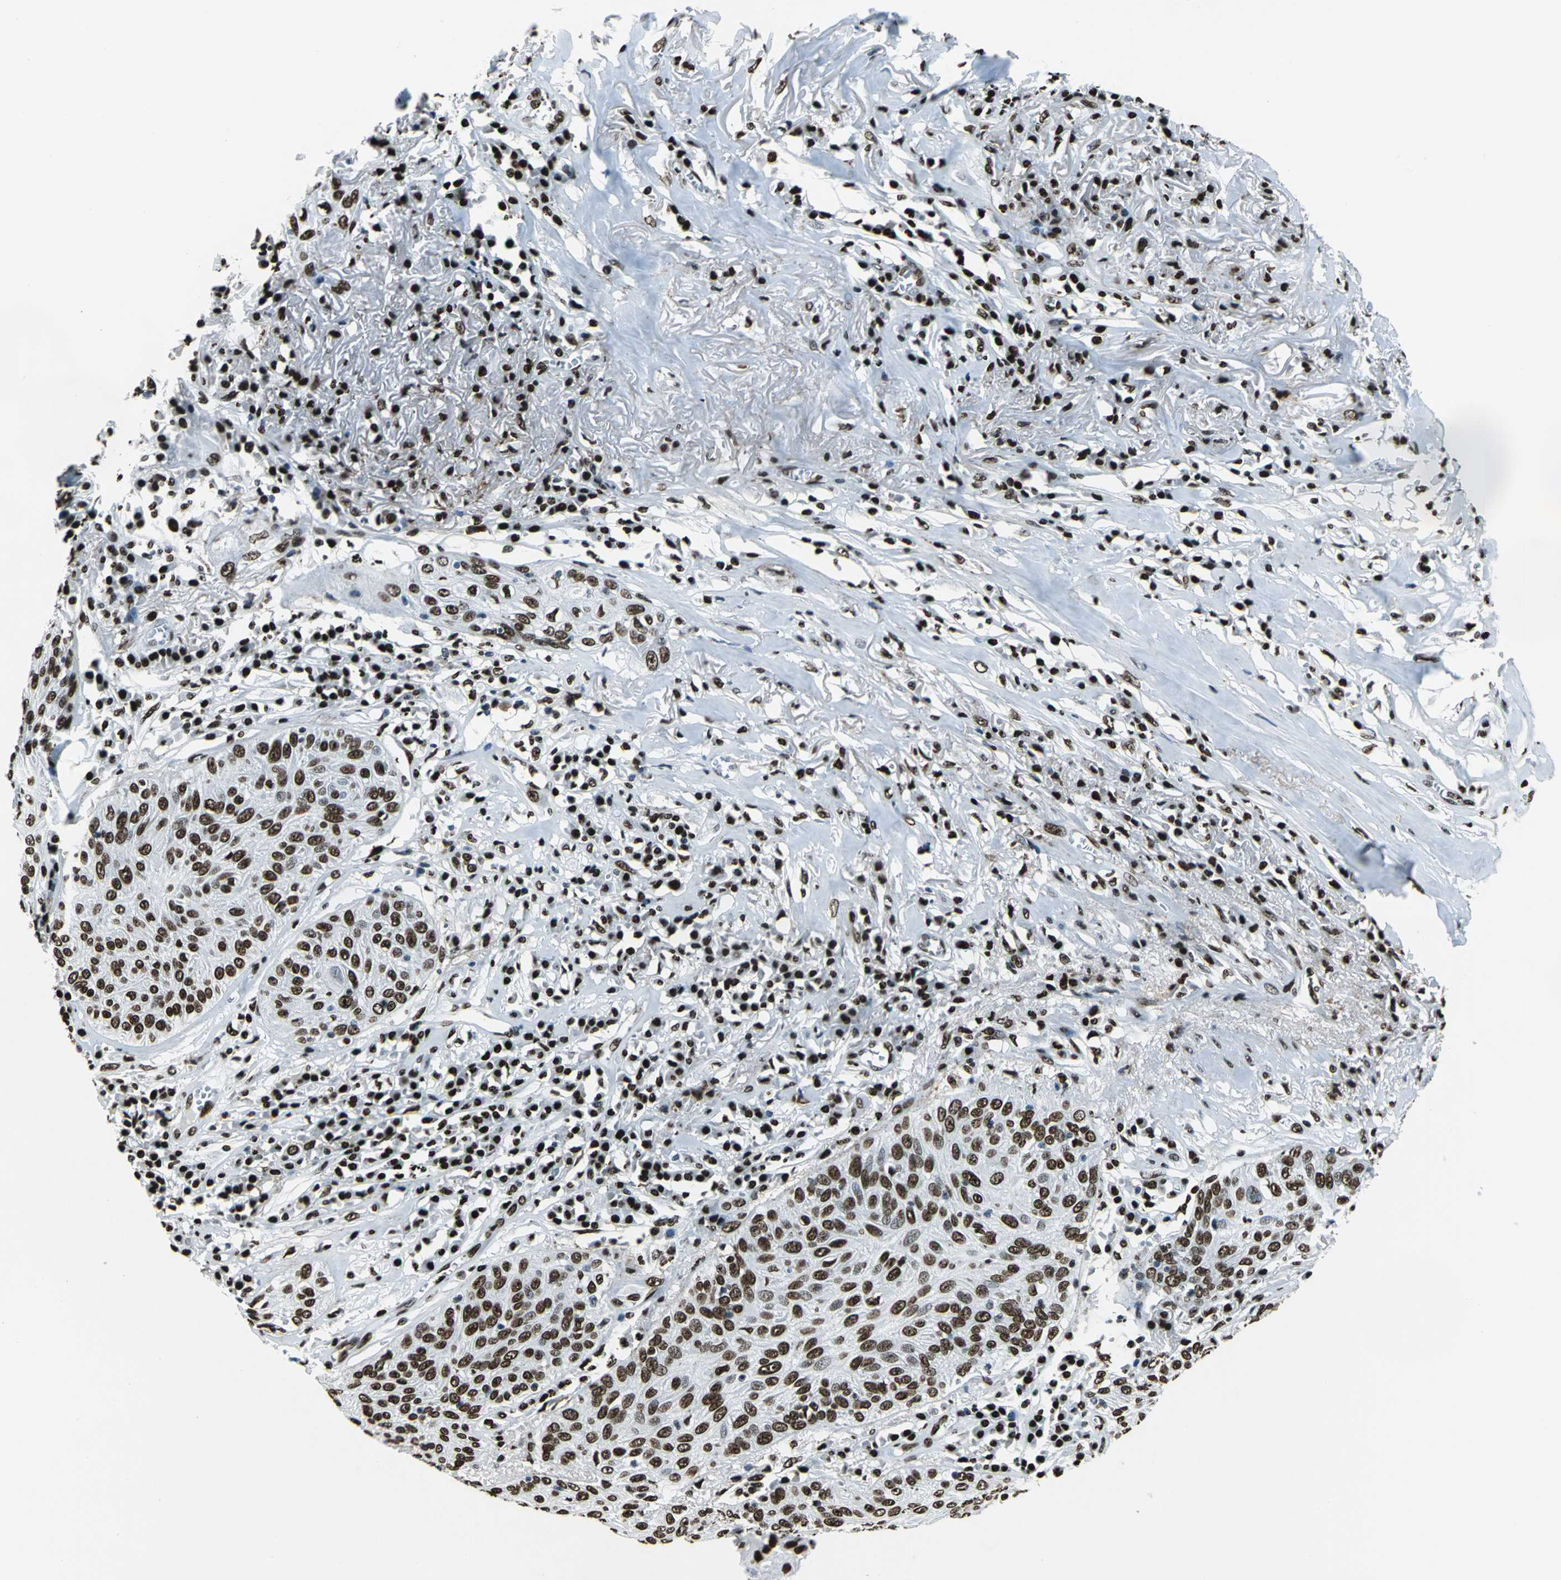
{"staining": {"intensity": "moderate", "quantity": ">75%", "location": "nuclear"}, "tissue": "skin cancer", "cell_type": "Tumor cells", "image_type": "cancer", "snomed": [{"axis": "morphology", "description": "Squamous cell carcinoma, NOS"}, {"axis": "topography", "description": "Skin"}], "caption": "Skin cancer tissue shows moderate nuclear positivity in about >75% of tumor cells, visualized by immunohistochemistry.", "gene": "APEX1", "patient": {"sex": "male", "age": 65}}